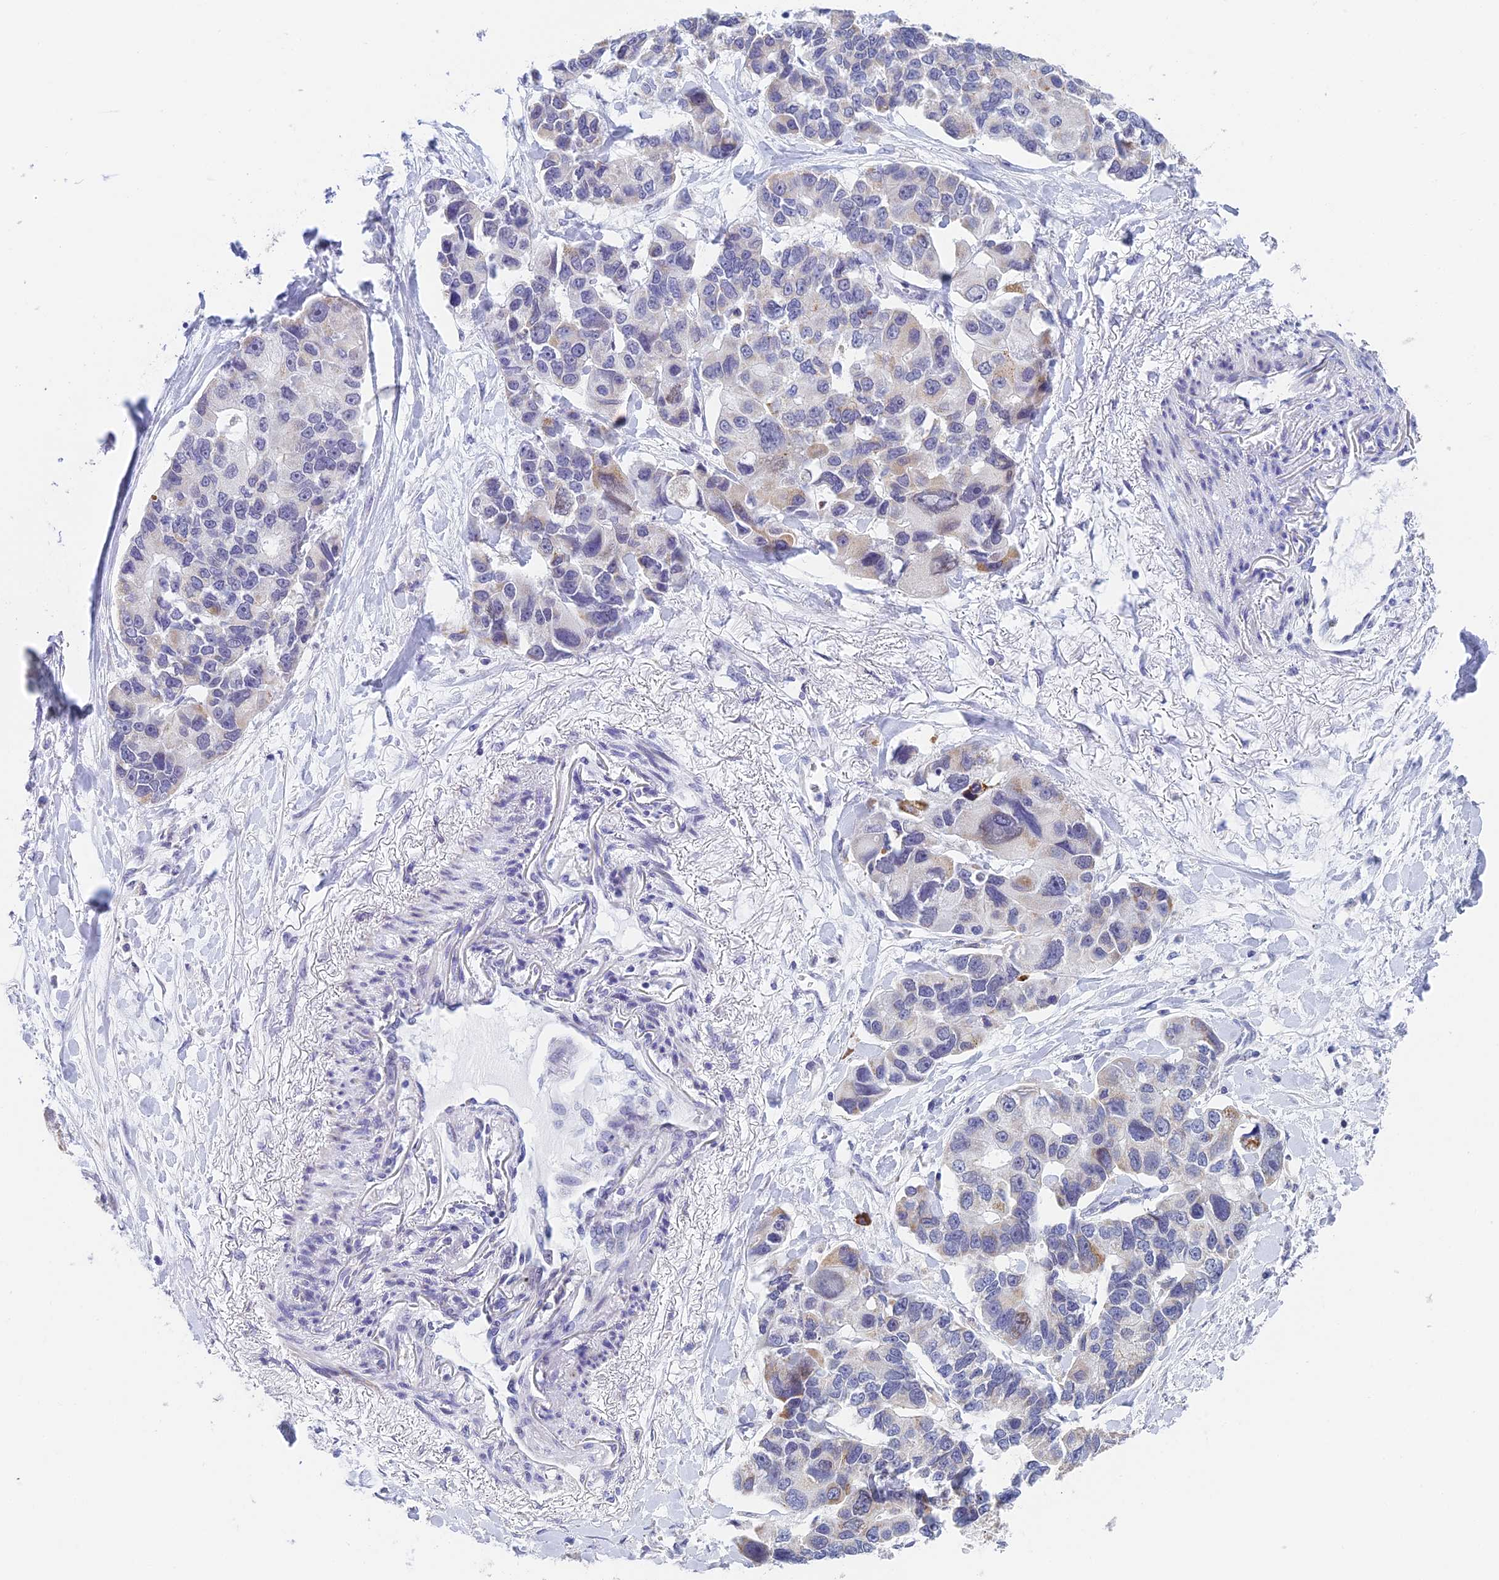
{"staining": {"intensity": "moderate", "quantity": "<25%", "location": "cytoplasmic/membranous"}, "tissue": "lung cancer", "cell_type": "Tumor cells", "image_type": "cancer", "snomed": [{"axis": "morphology", "description": "Adenocarcinoma, NOS"}, {"axis": "topography", "description": "Lung"}], "caption": "Immunohistochemistry (DAB (3,3'-diaminobenzidine)) staining of lung cancer displays moderate cytoplasmic/membranous protein positivity in approximately <25% of tumor cells. Immunohistochemistry stains the protein in brown and the nuclei are stained blue.", "gene": "REXO5", "patient": {"sex": "female", "age": 54}}